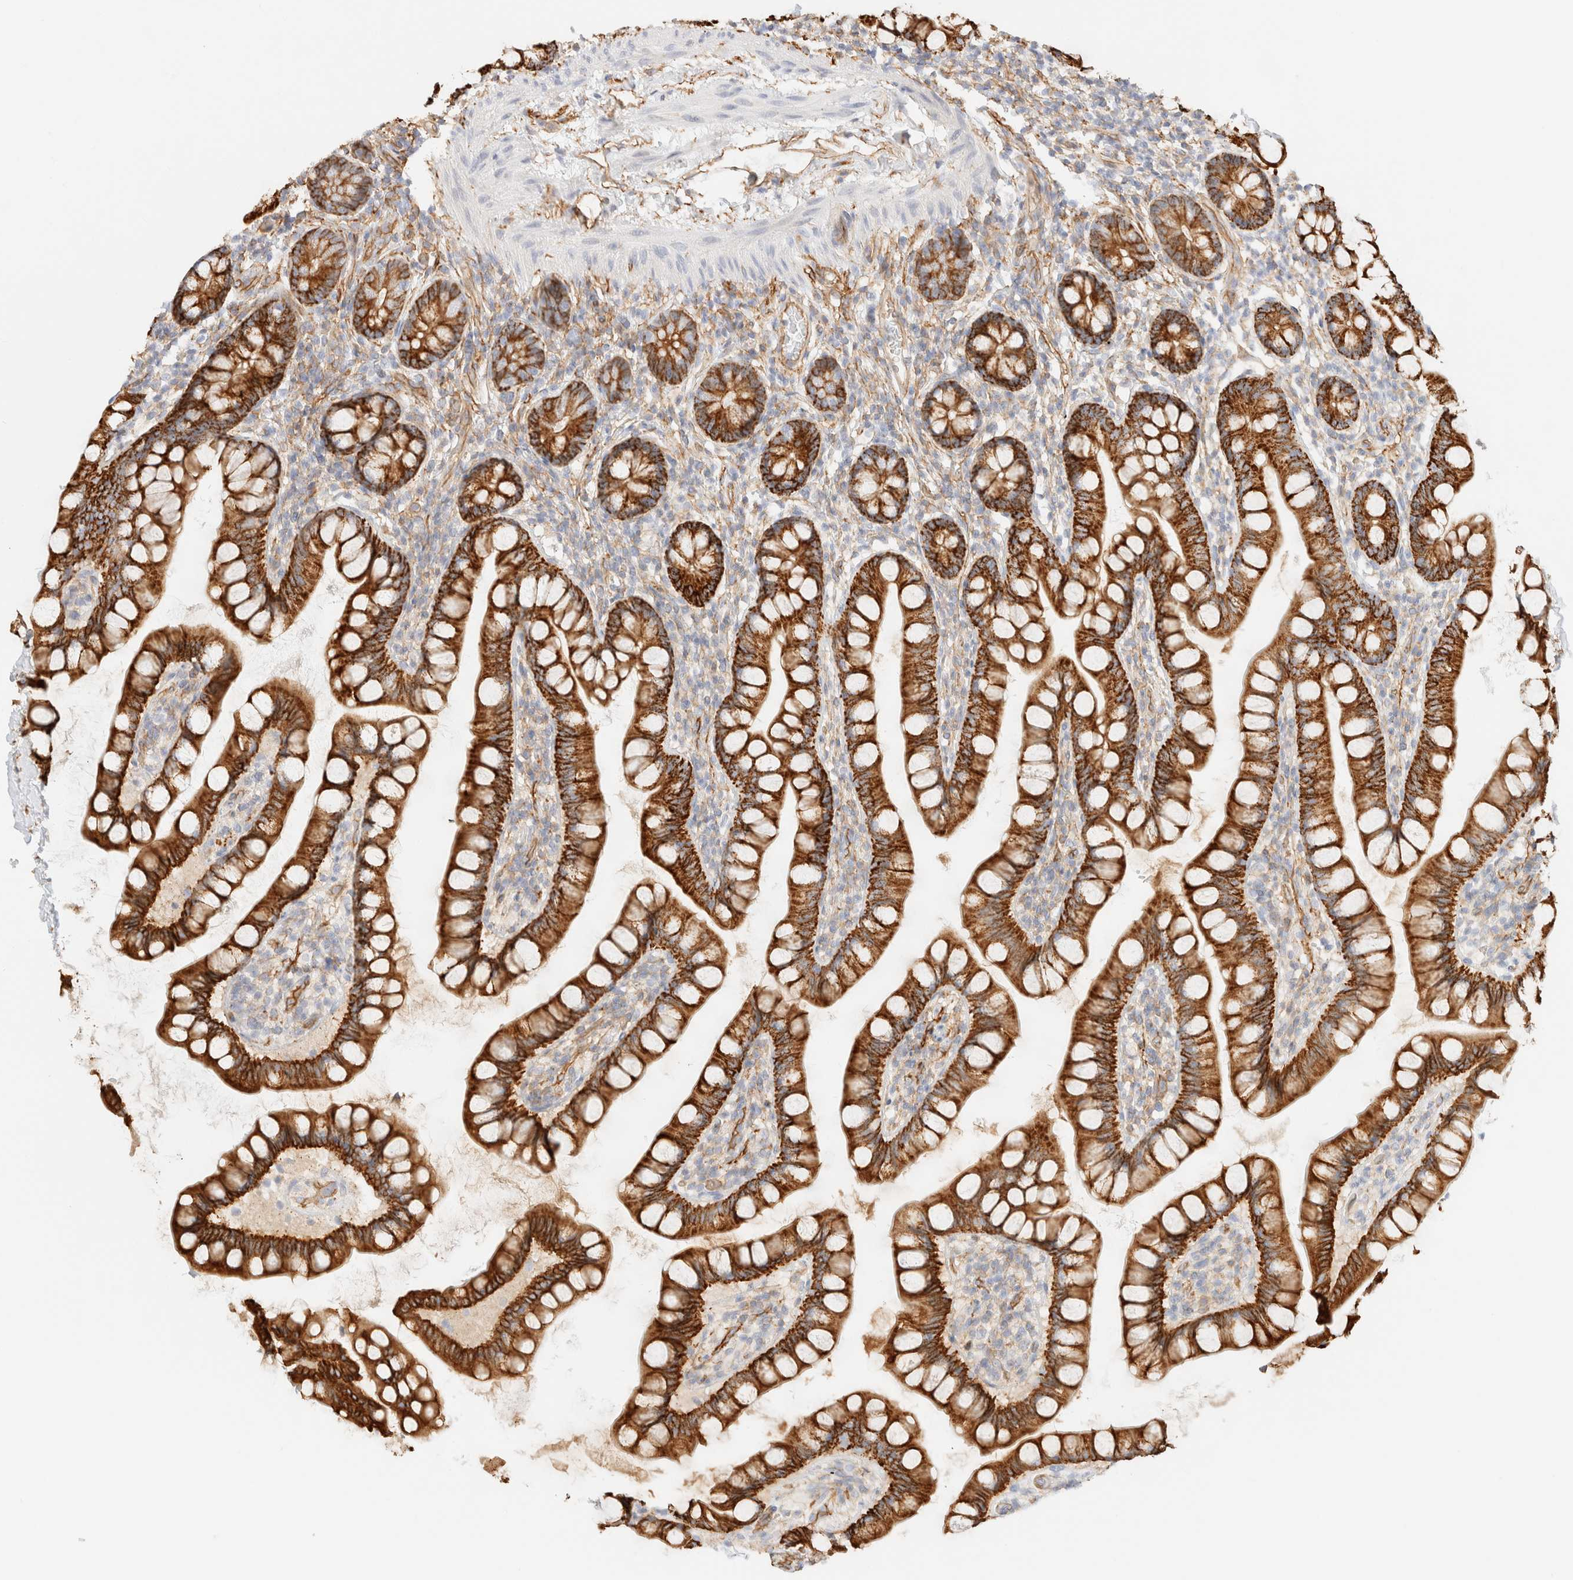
{"staining": {"intensity": "strong", "quantity": ">75%", "location": "cytoplasmic/membranous"}, "tissue": "small intestine", "cell_type": "Glandular cells", "image_type": "normal", "snomed": [{"axis": "morphology", "description": "Normal tissue, NOS"}, {"axis": "topography", "description": "Small intestine"}], "caption": "An IHC photomicrograph of benign tissue is shown. Protein staining in brown shows strong cytoplasmic/membranous positivity in small intestine within glandular cells.", "gene": "CYB5R4", "patient": {"sex": "female", "age": 84}}